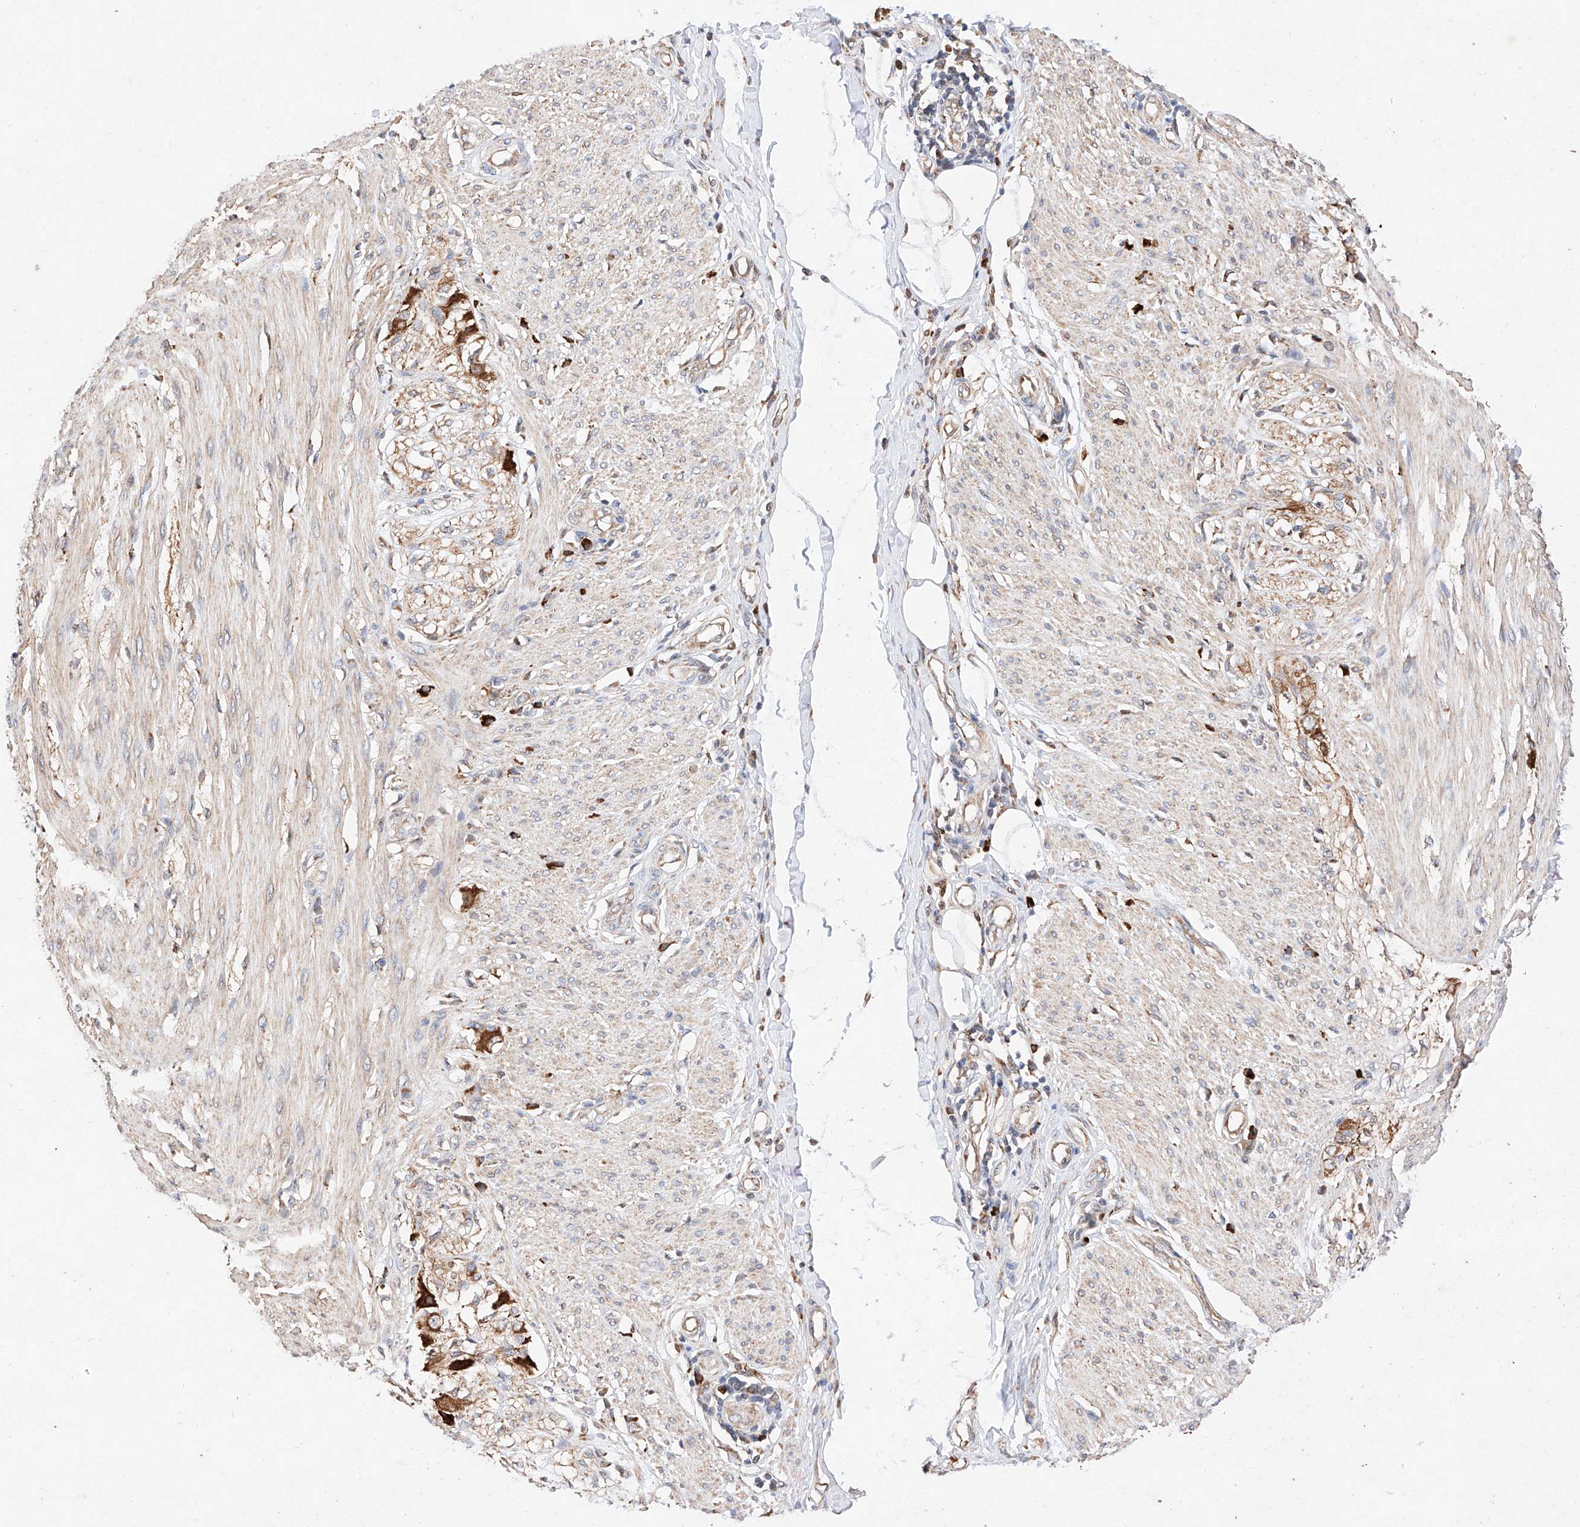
{"staining": {"intensity": "weak", "quantity": ">75%", "location": "cytoplasmic/membranous"}, "tissue": "smooth muscle", "cell_type": "Smooth muscle cells", "image_type": "normal", "snomed": [{"axis": "morphology", "description": "Normal tissue, NOS"}, {"axis": "morphology", "description": "Adenocarcinoma, NOS"}, {"axis": "topography", "description": "Colon"}, {"axis": "topography", "description": "Peripheral nerve tissue"}], "caption": "Protein expression analysis of unremarkable smooth muscle reveals weak cytoplasmic/membranous positivity in approximately >75% of smooth muscle cells. The staining was performed using DAB (3,3'-diaminobenzidine) to visualize the protein expression in brown, while the nuclei were stained in blue with hematoxylin (Magnification: 20x).", "gene": "ATP9B", "patient": {"sex": "male", "age": 14}}